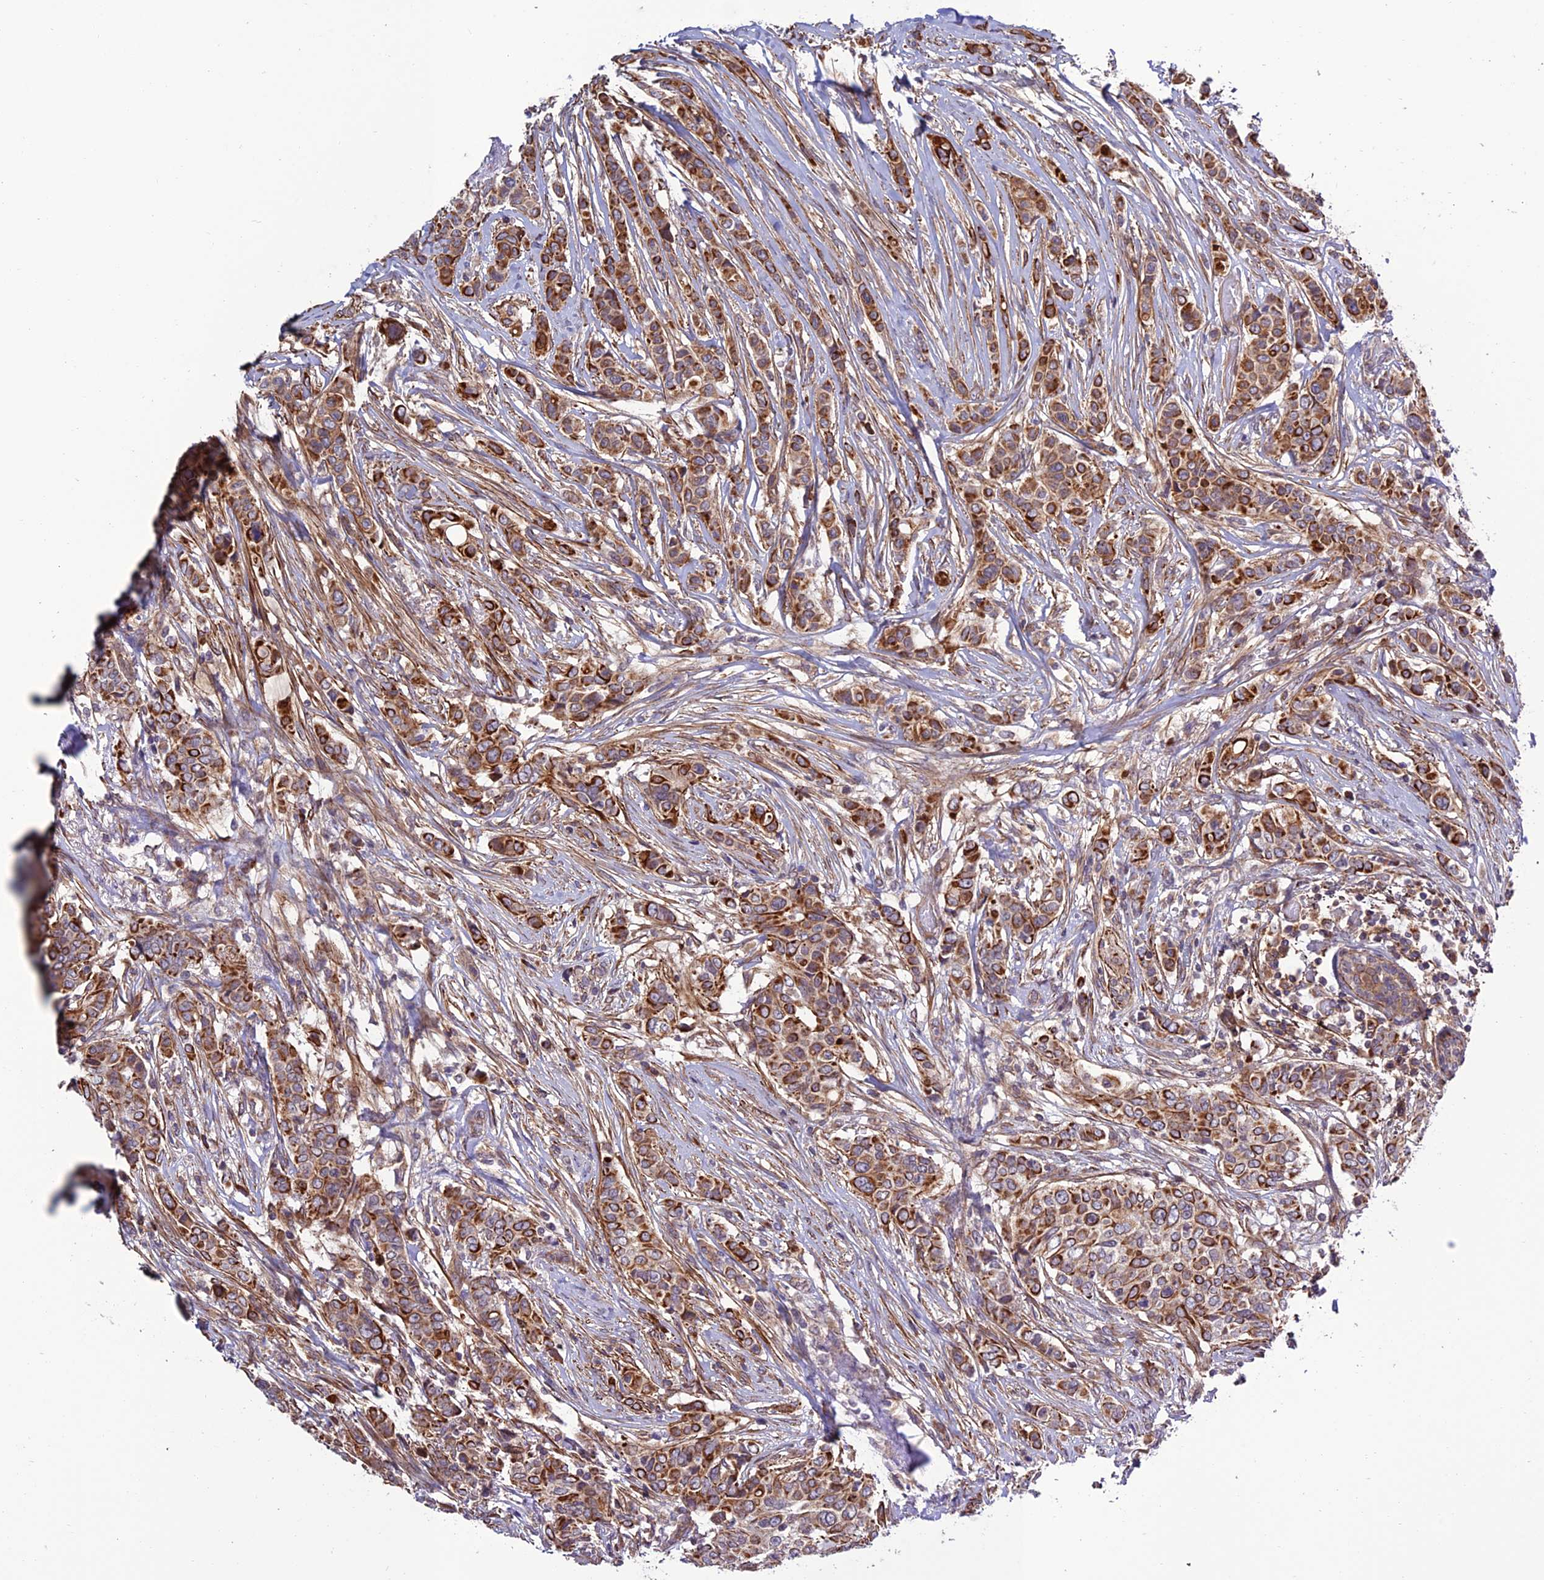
{"staining": {"intensity": "strong", "quantity": "25%-75%", "location": "cytoplasmic/membranous"}, "tissue": "breast cancer", "cell_type": "Tumor cells", "image_type": "cancer", "snomed": [{"axis": "morphology", "description": "Lobular carcinoma"}, {"axis": "topography", "description": "Breast"}], "caption": "Lobular carcinoma (breast) tissue shows strong cytoplasmic/membranous positivity in about 25%-75% of tumor cells", "gene": "TNIP3", "patient": {"sex": "female", "age": 51}}